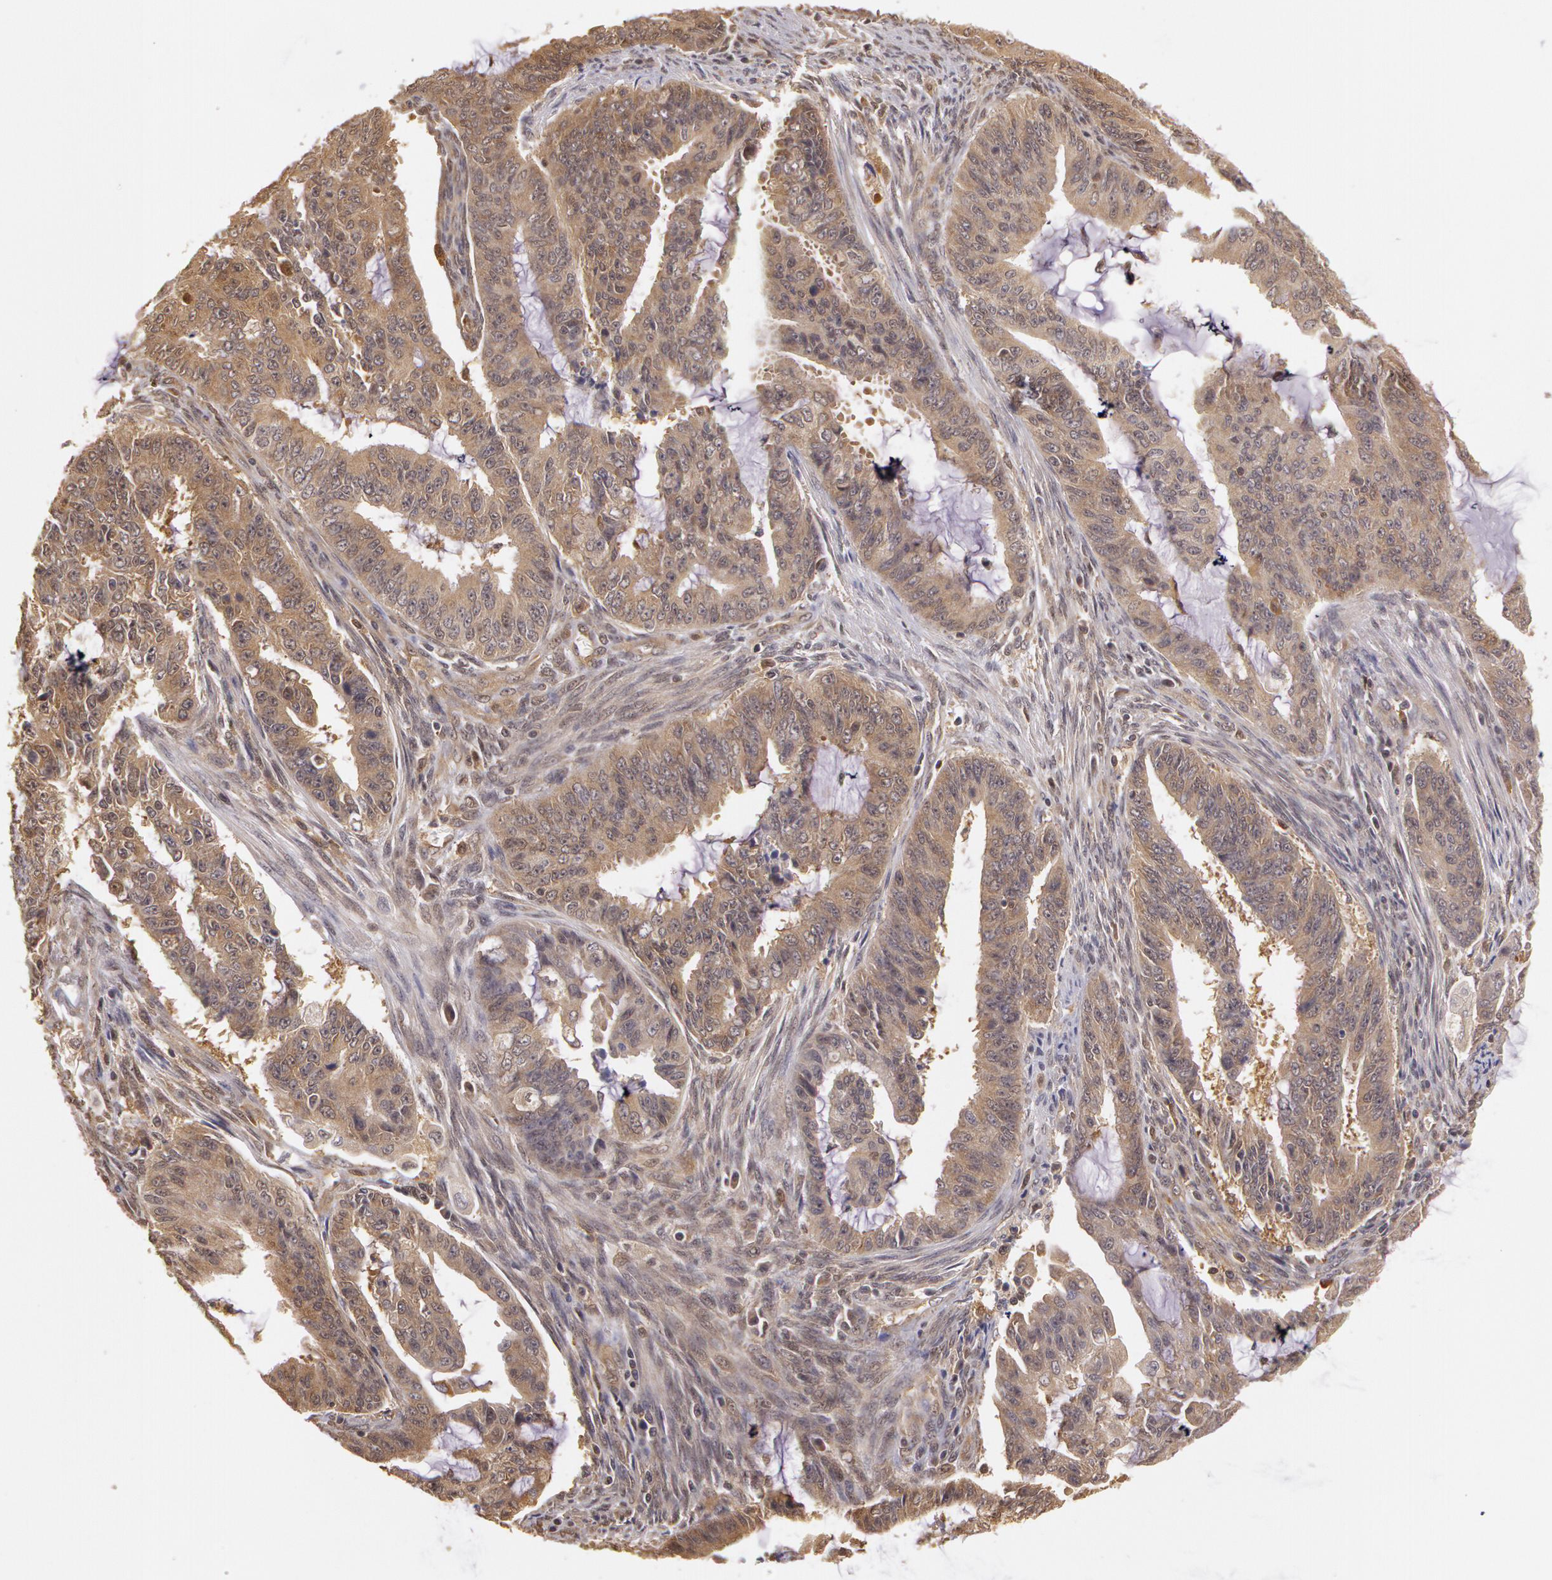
{"staining": {"intensity": "weak", "quantity": ">75%", "location": "cytoplasmic/membranous"}, "tissue": "endometrial cancer", "cell_type": "Tumor cells", "image_type": "cancer", "snomed": [{"axis": "morphology", "description": "Adenocarcinoma, NOS"}, {"axis": "topography", "description": "Endometrium"}], "caption": "Endometrial cancer stained with DAB (3,3'-diaminobenzidine) immunohistochemistry exhibits low levels of weak cytoplasmic/membranous positivity in approximately >75% of tumor cells.", "gene": "AHSA1", "patient": {"sex": "female", "age": 75}}